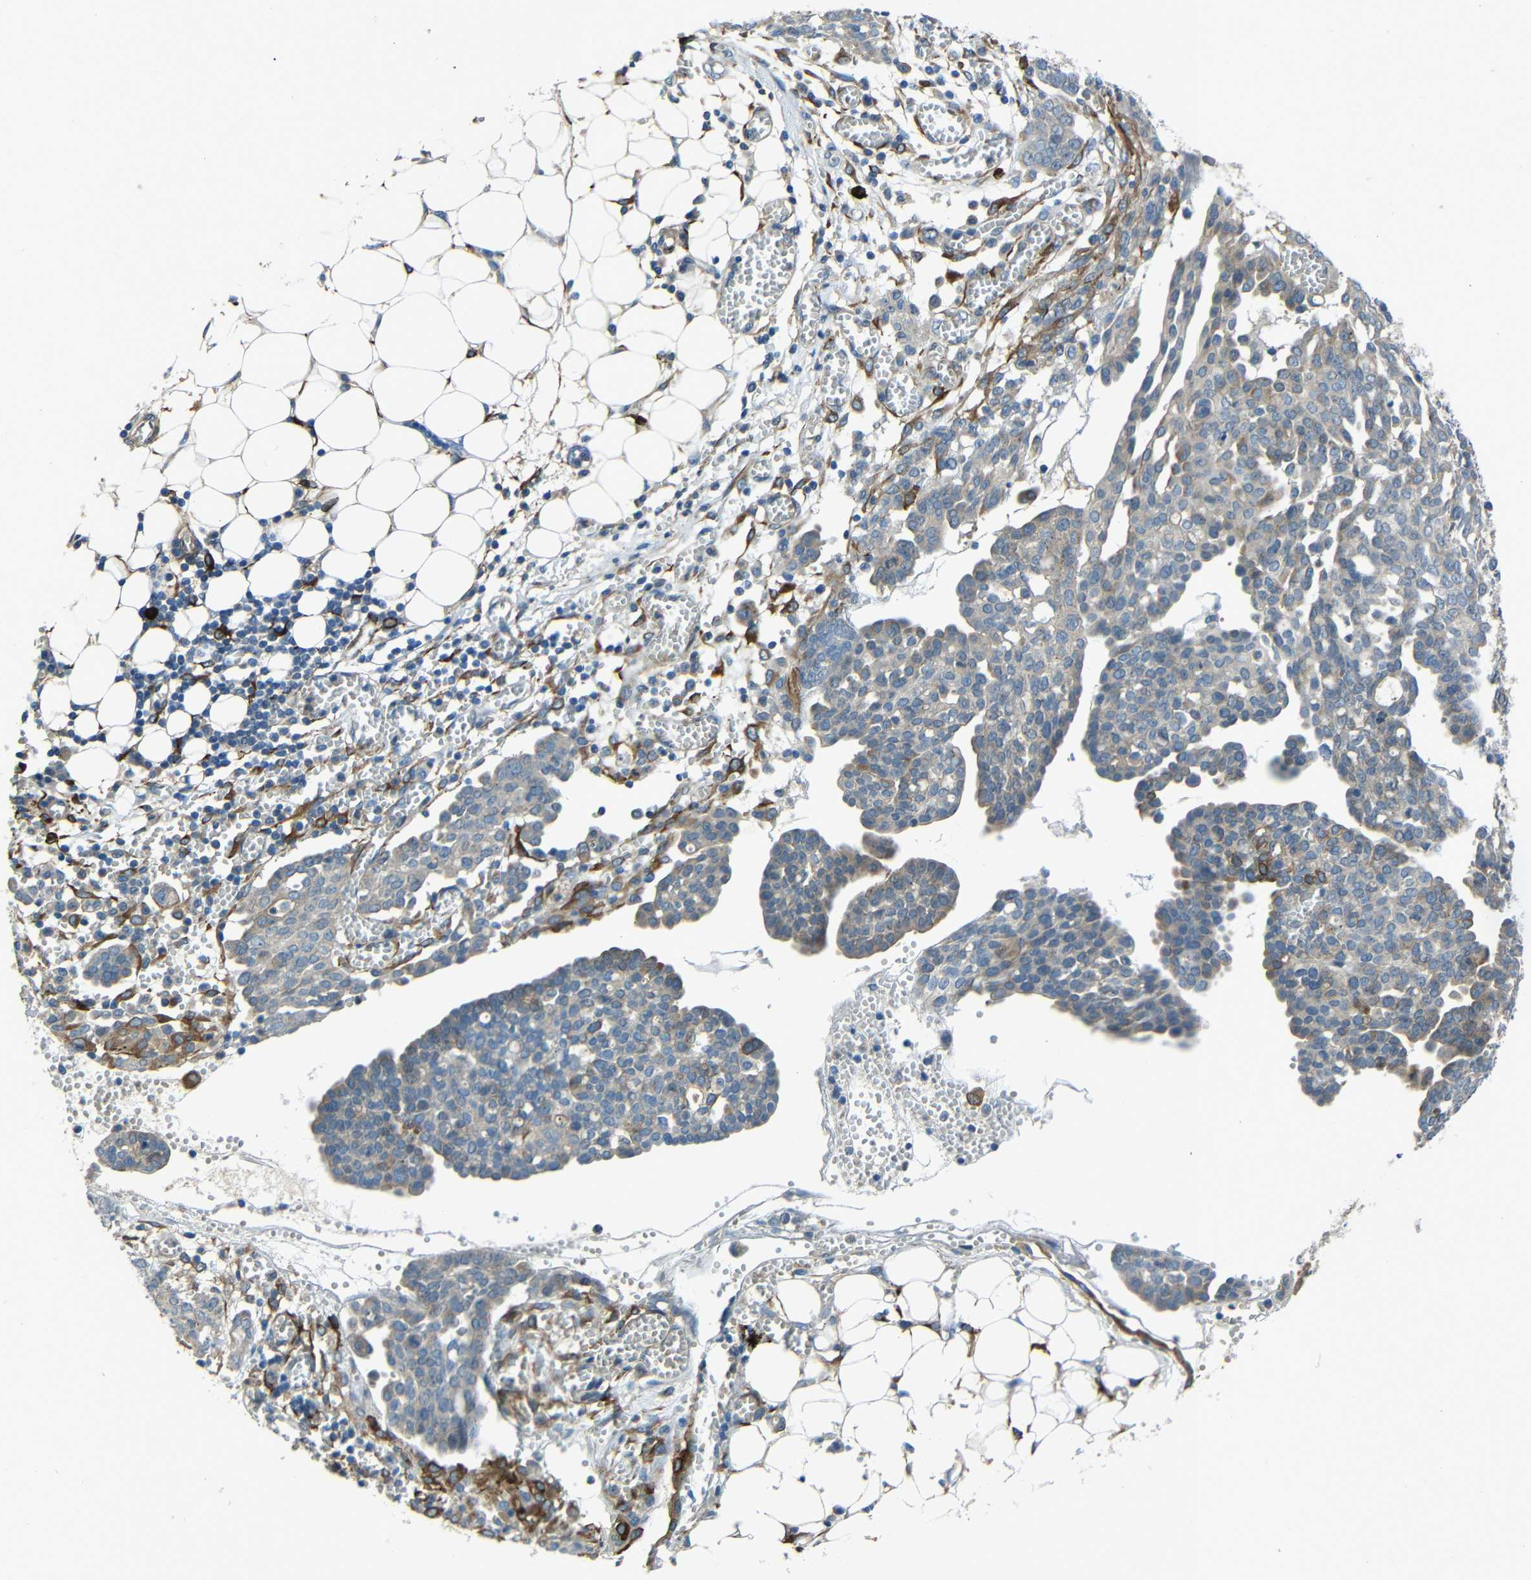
{"staining": {"intensity": "weak", "quantity": "<25%", "location": "cytoplasmic/membranous"}, "tissue": "ovarian cancer", "cell_type": "Tumor cells", "image_type": "cancer", "snomed": [{"axis": "morphology", "description": "Cystadenocarcinoma, serous, NOS"}, {"axis": "topography", "description": "Soft tissue"}, {"axis": "topography", "description": "Ovary"}], "caption": "Tumor cells show no significant positivity in ovarian serous cystadenocarcinoma.", "gene": "DCLK1", "patient": {"sex": "female", "age": 57}}